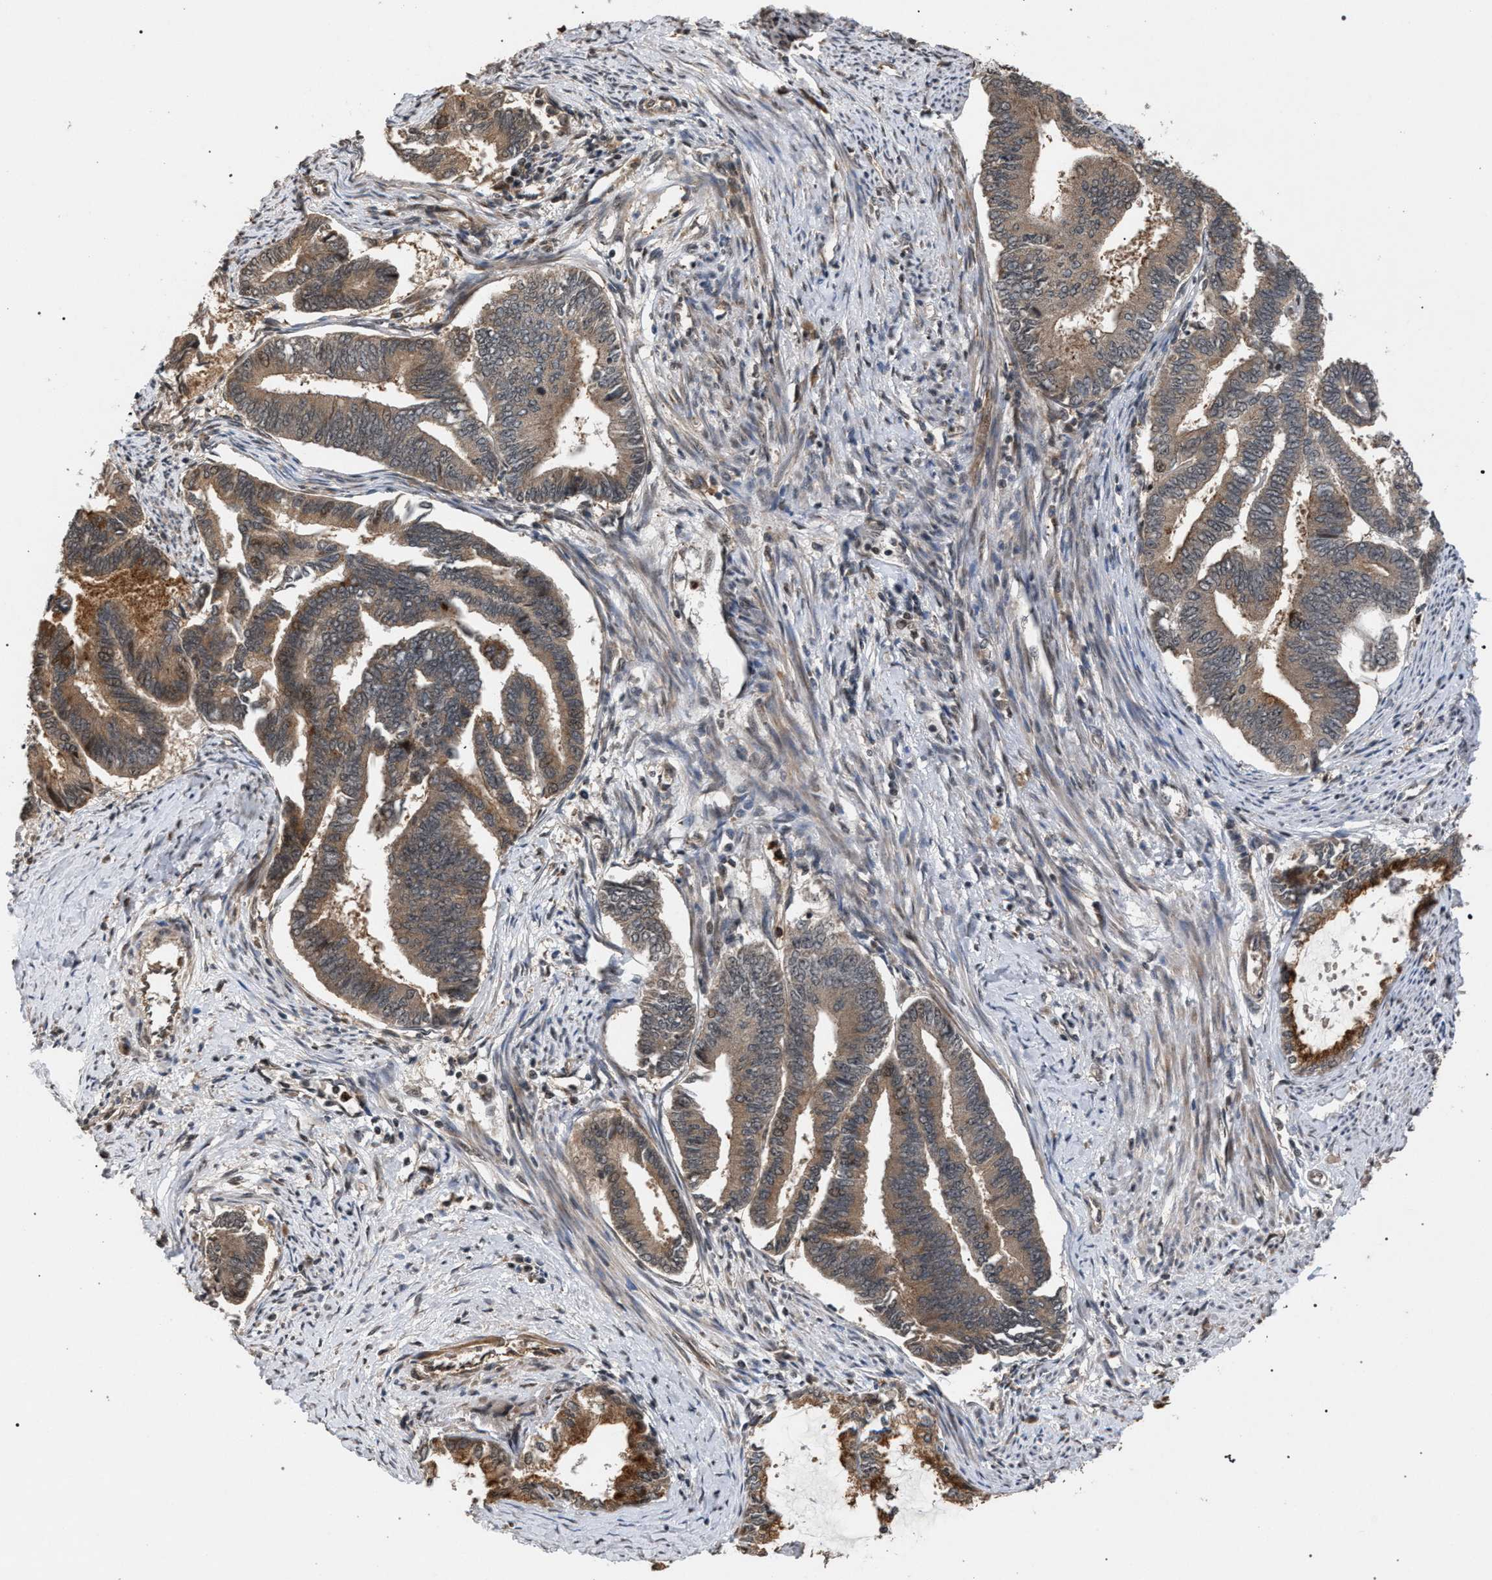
{"staining": {"intensity": "moderate", "quantity": ">75%", "location": "cytoplasmic/membranous"}, "tissue": "endometrial cancer", "cell_type": "Tumor cells", "image_type": "cancer", "snomed": [{"axis": "morphology", "description": "Adenocarcinoma, NOS"}, {"axis": "topography", "description": "Endometrium"}], "caption": "Protein expression by immunohistochemistry demonstrates moderate cytoplasmic/membranous positivity in approximately >75% of tumor cells in adenocarcinoma (endometrial).", "gene": "IRAK4", "patient": {"sex": "female", "age": 86}}